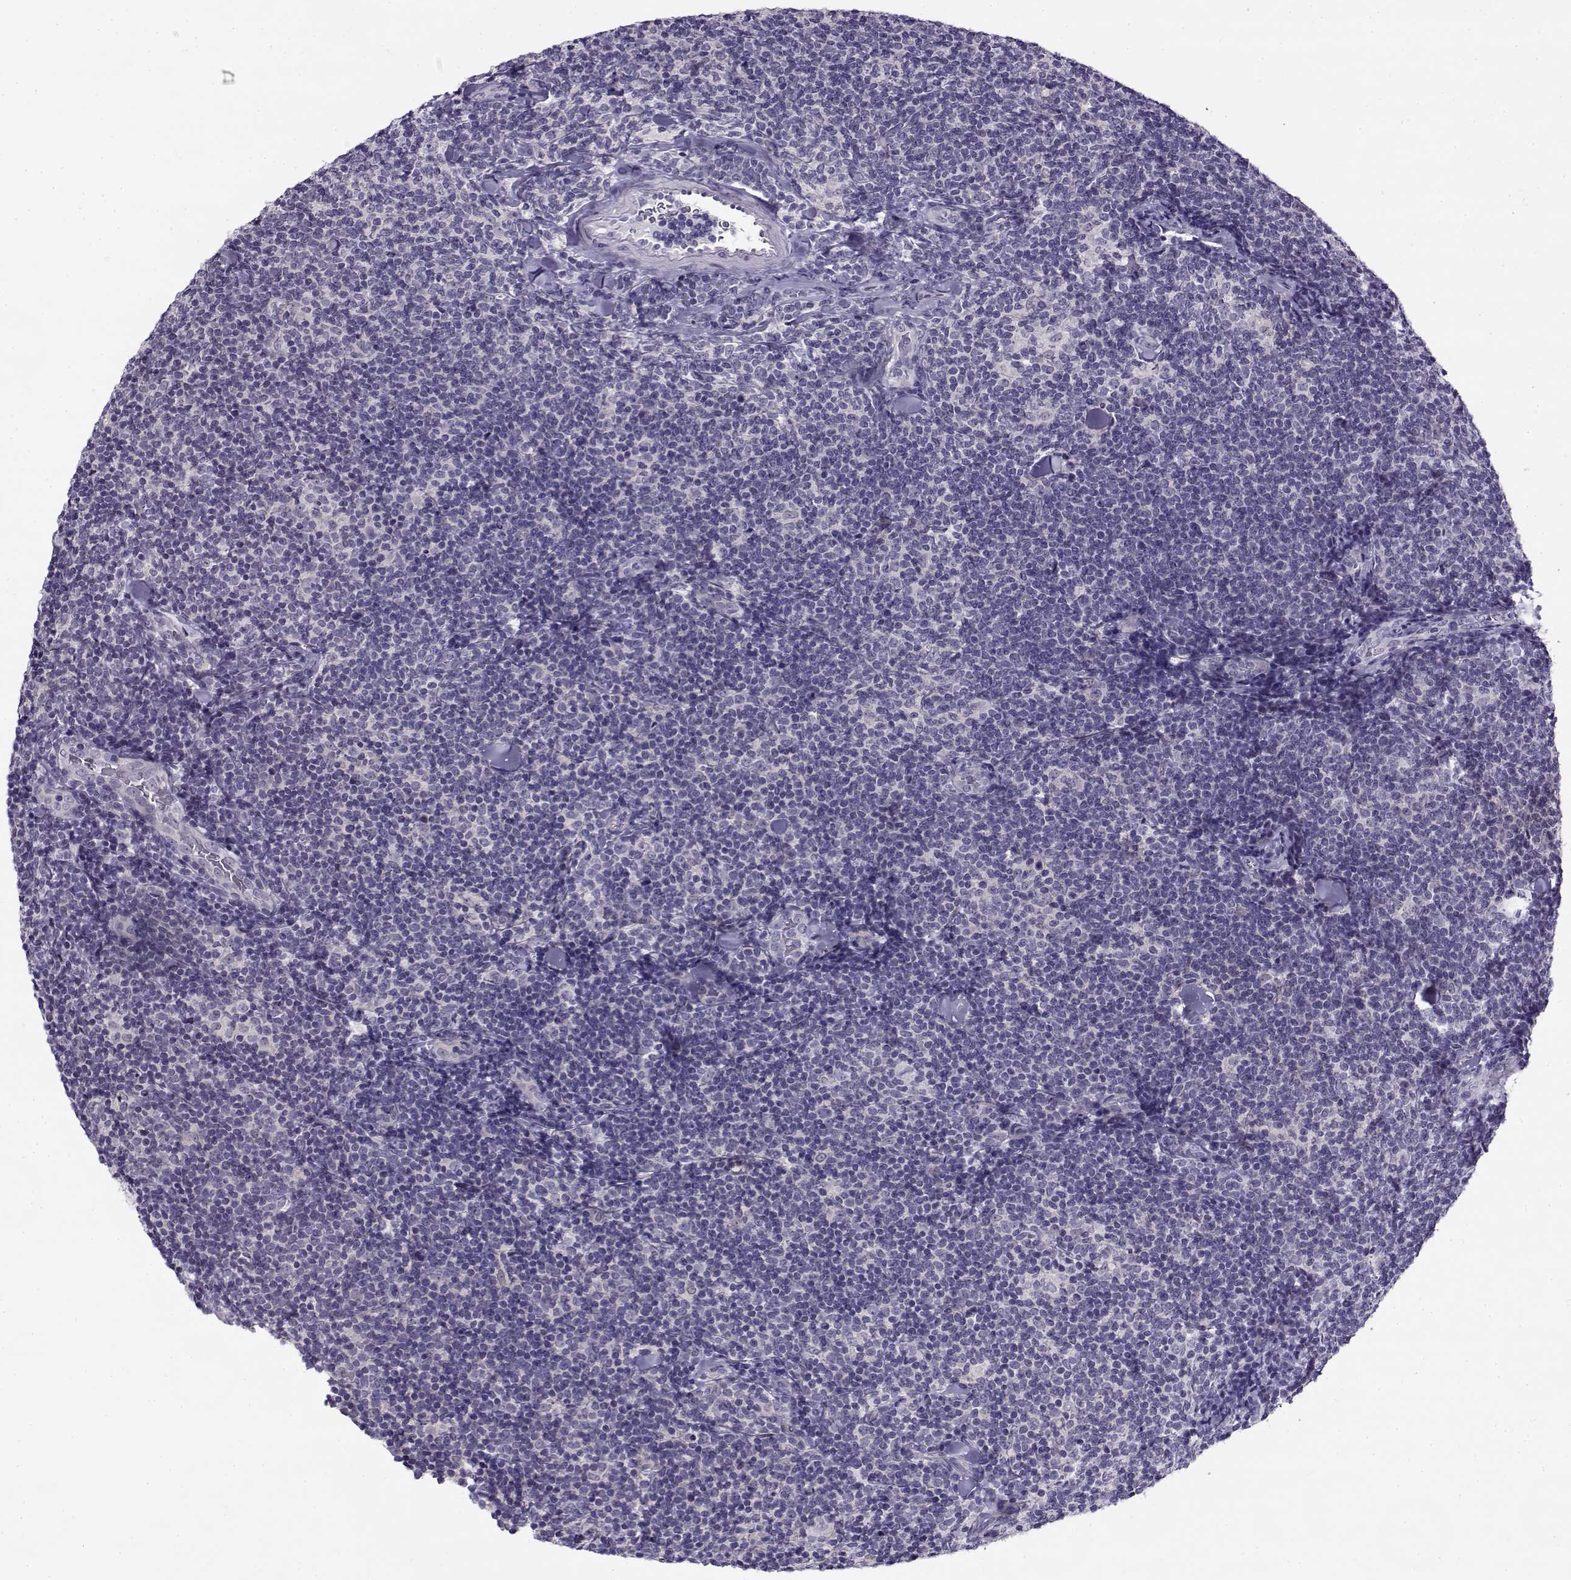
{"staining": {"intensity": "negative", "quantity": "none", "location": "none"}, "tissue": "lymphoma", "cell_type": "Tumor cells", "image_type": "cancer", "snomed": [{"axis": "morphology", "description": "Malignant lymphoma, non-Hodgkin's type, Low grade"}, {"axis": "topography", "description": "Lymph node"}], "caption": "The micrograph reveals no staining of tumor cells in lymphoma. Brightfield microscopy of IHC stained with DAB (brown) and hematoxylin (blue), captured at high magnification.", "gene": "FEZF1", "patient": {"sex": "female", "age": 56}}